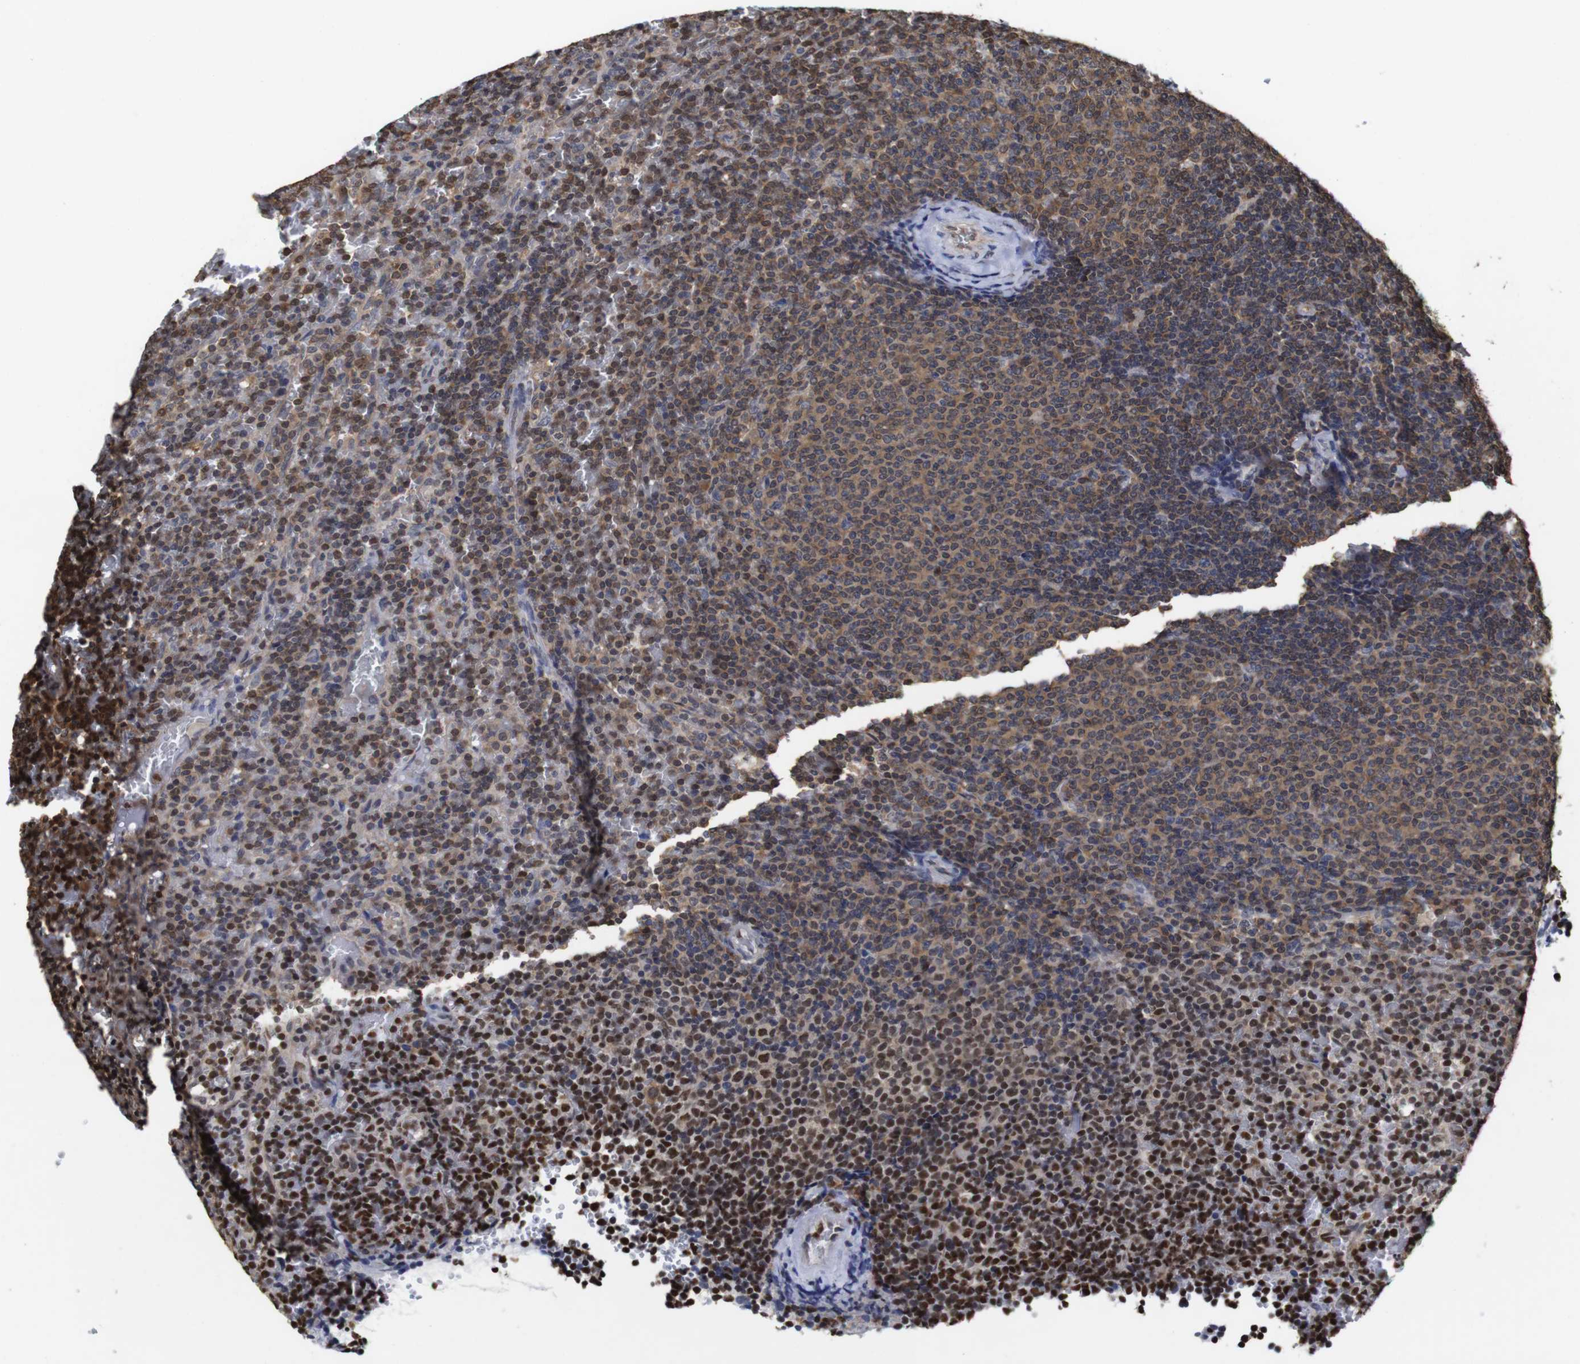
{"staining": {"intensity": "strong", "quantity": ">75%", "location": "cytoplasmic/membranous,nuclear"}, "tissue": "lymphoma", "cell_type": "Tumor cells", "image_type": "cancer", "snomed": [{"axis": "morphology", "description": "Malignant lymphoma, non-Hodgkin's type, Low grade"}, {"axis": "topography", "description": "Spleen"}], "caption": "Human lymphoma stained with a protein marker exhibits strong staining in tumor cells.", "gene": "SUMO3", "patient": {"sex": "female", "age": 77}}